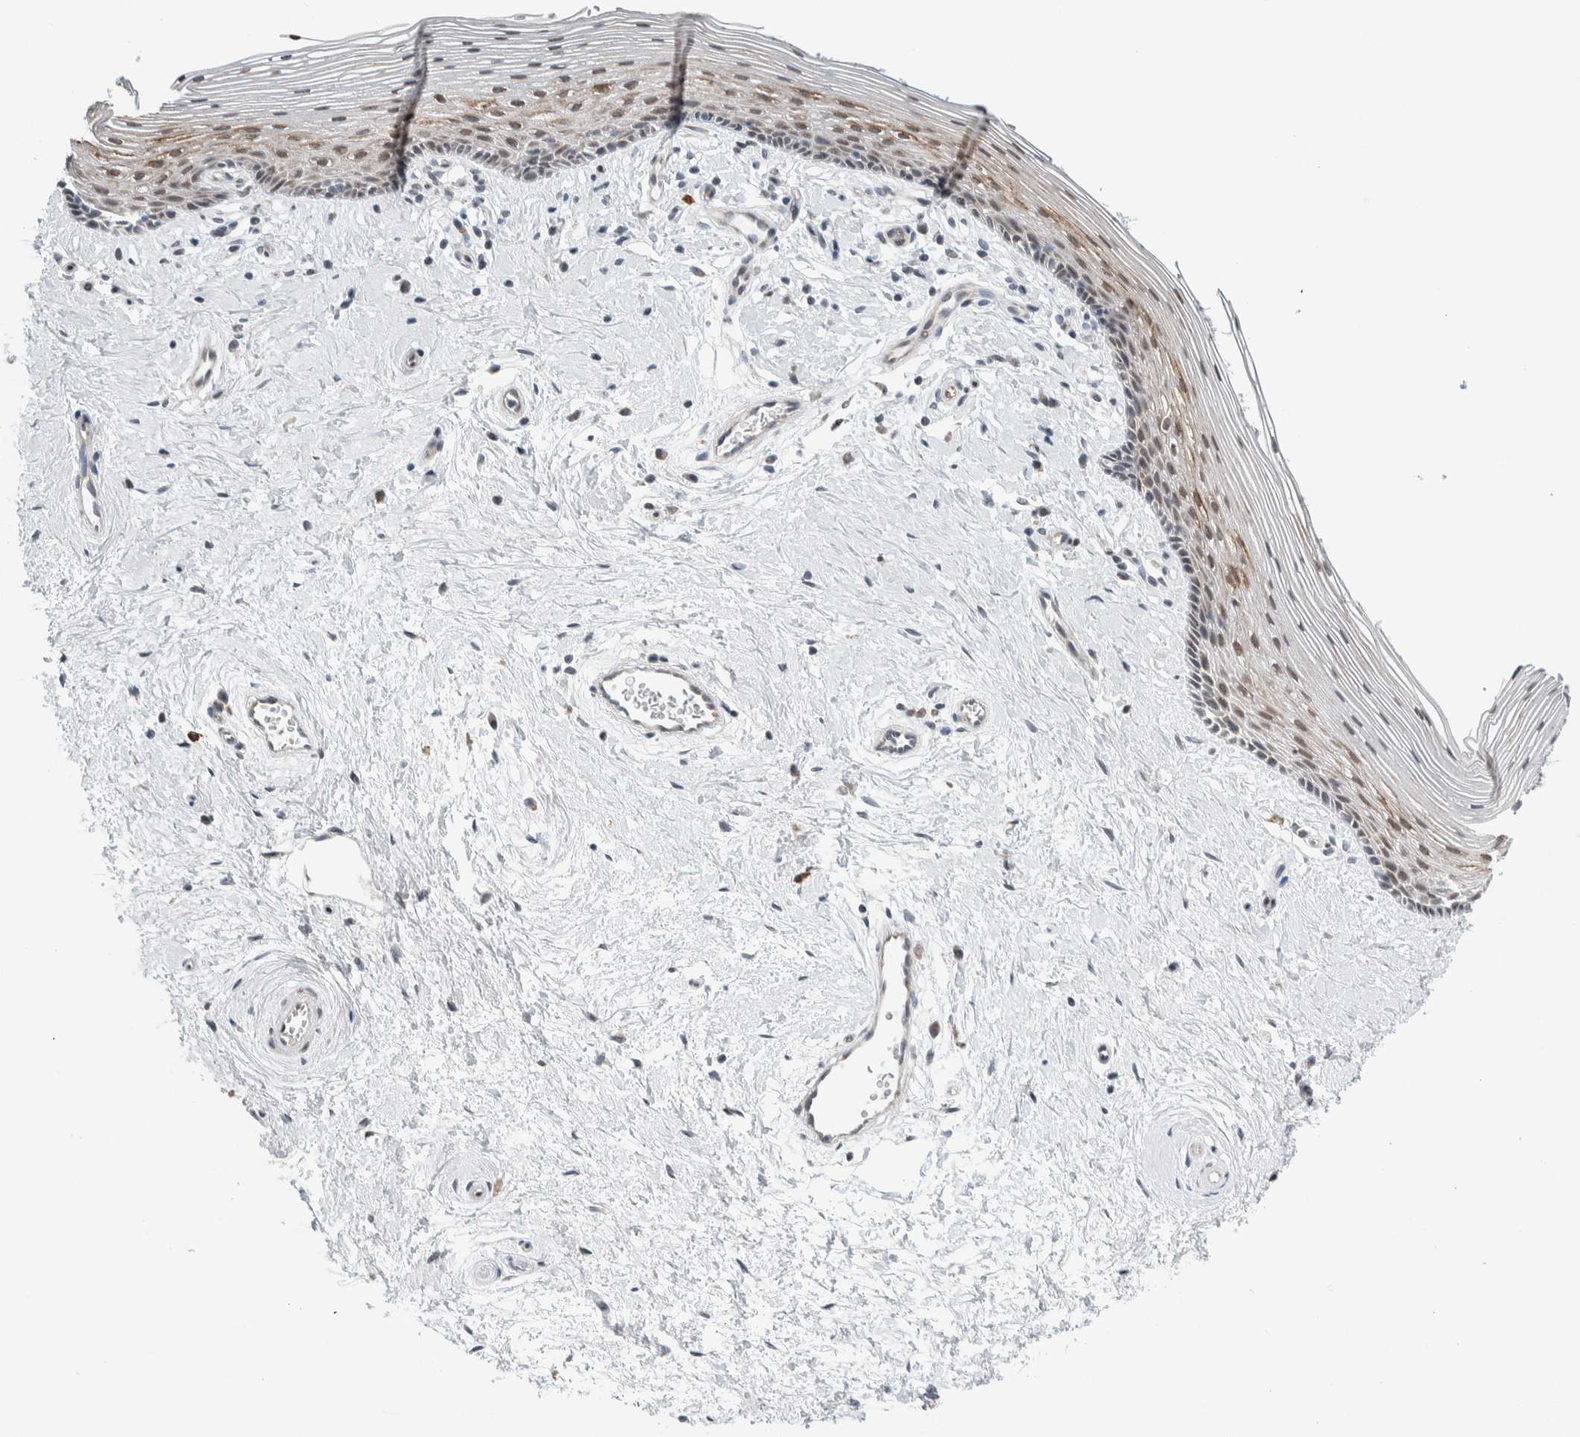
{"staining": {"intensity": "weak", "quantity": "25%-75%", "location": "cytoplasmic/membranous"}, "tissue": "vagina", "cell_type": "Squamous epithelial cells", "image_type": "normal", "snomed": [{"axis": "morphology", "description": "Normal tissue, NOS"}, {"axis": "topography", "description": "Vagina"}], "caption": "This micrograph reveals IHC staining of benign human vagina, with low weak cytoplasmic/membranous staining in about 25%-75% of squamous epithelial cells.", "gene": "NEUROD1", "patient": {"sex": "female", "age": 46}}